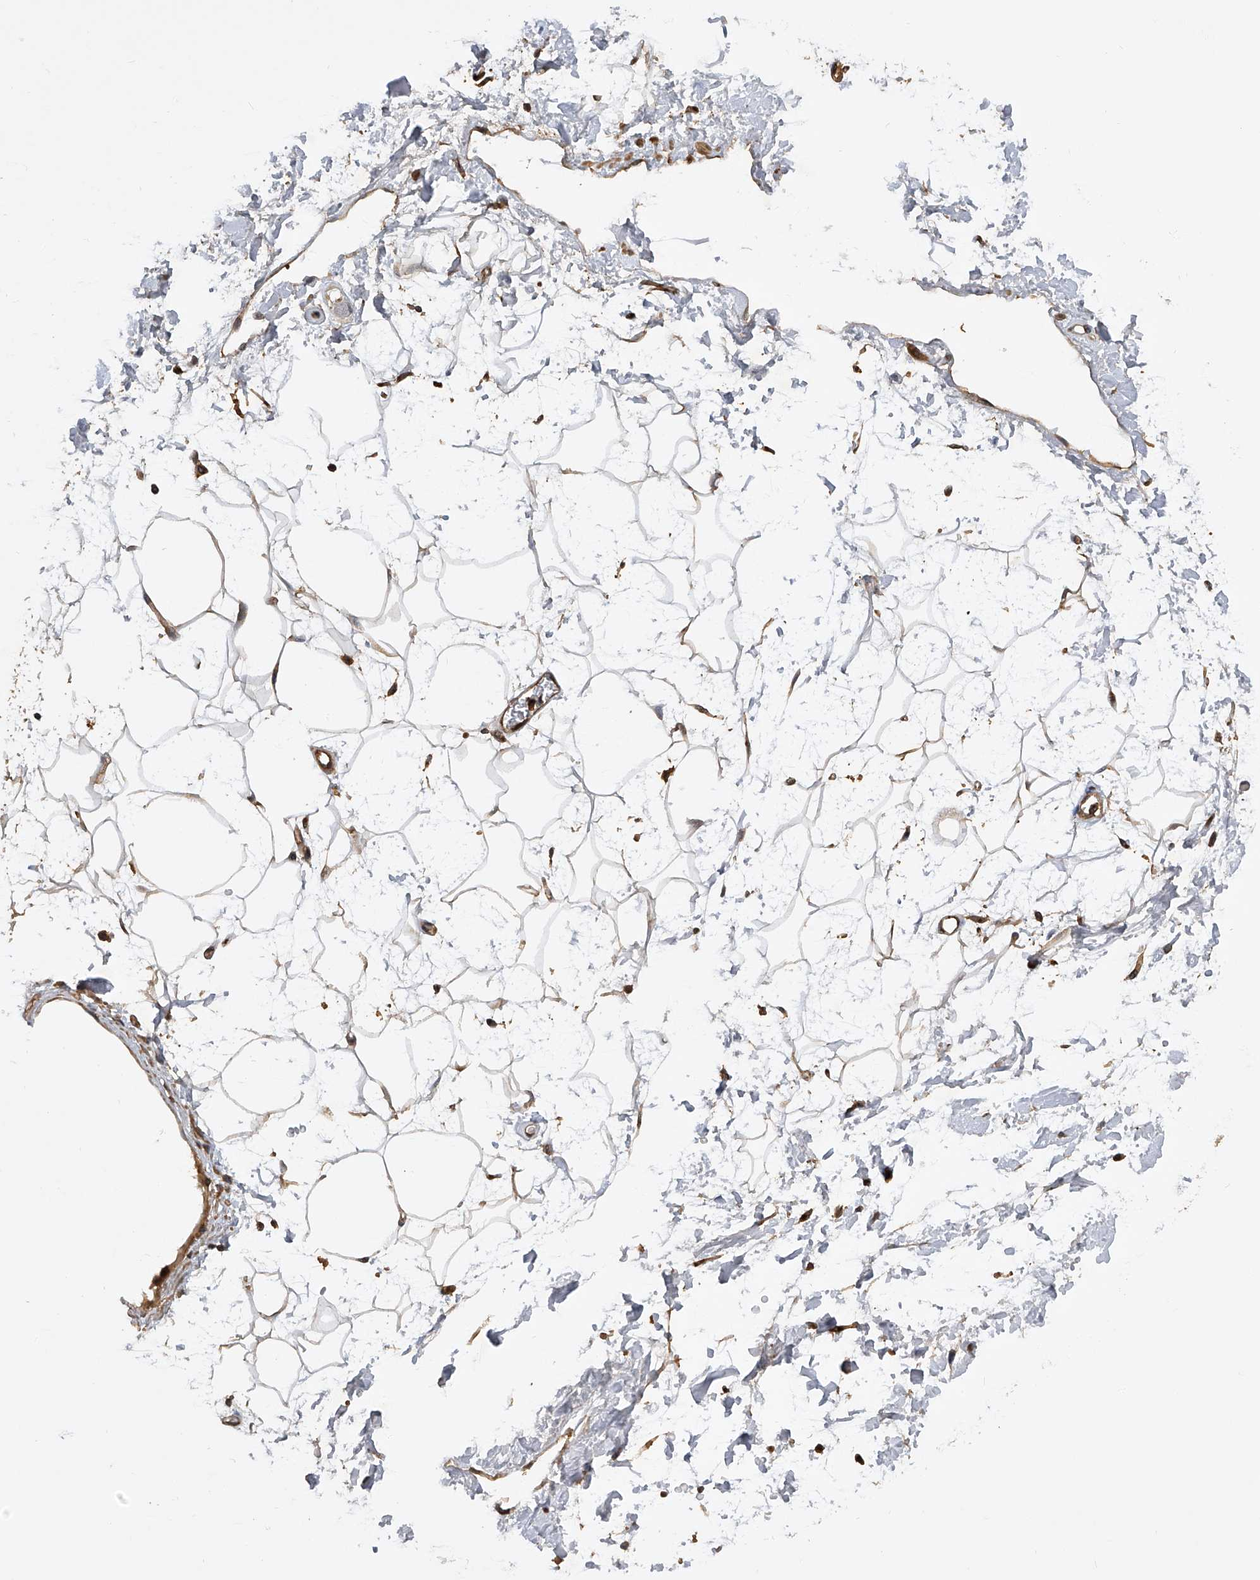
{"staining": {"intensity": "negative", "quantity": "none", "location": "none"}, "tissue": "adipose tissue", "cell_type": "Adipocytes", "image_type": "normal", "snomed": [{"axis": "morphology", "description": "Normal tissue, NOS"}, {"axis": "topography", "description": "Soft tissue"}], "caption": "The IHC histopathology image has no significant staining in adipocytes of adipose tissue. Nuclei are stained in blue.", "gene": "PTPRA", "patient": {"sex": "male", "age": 72}}